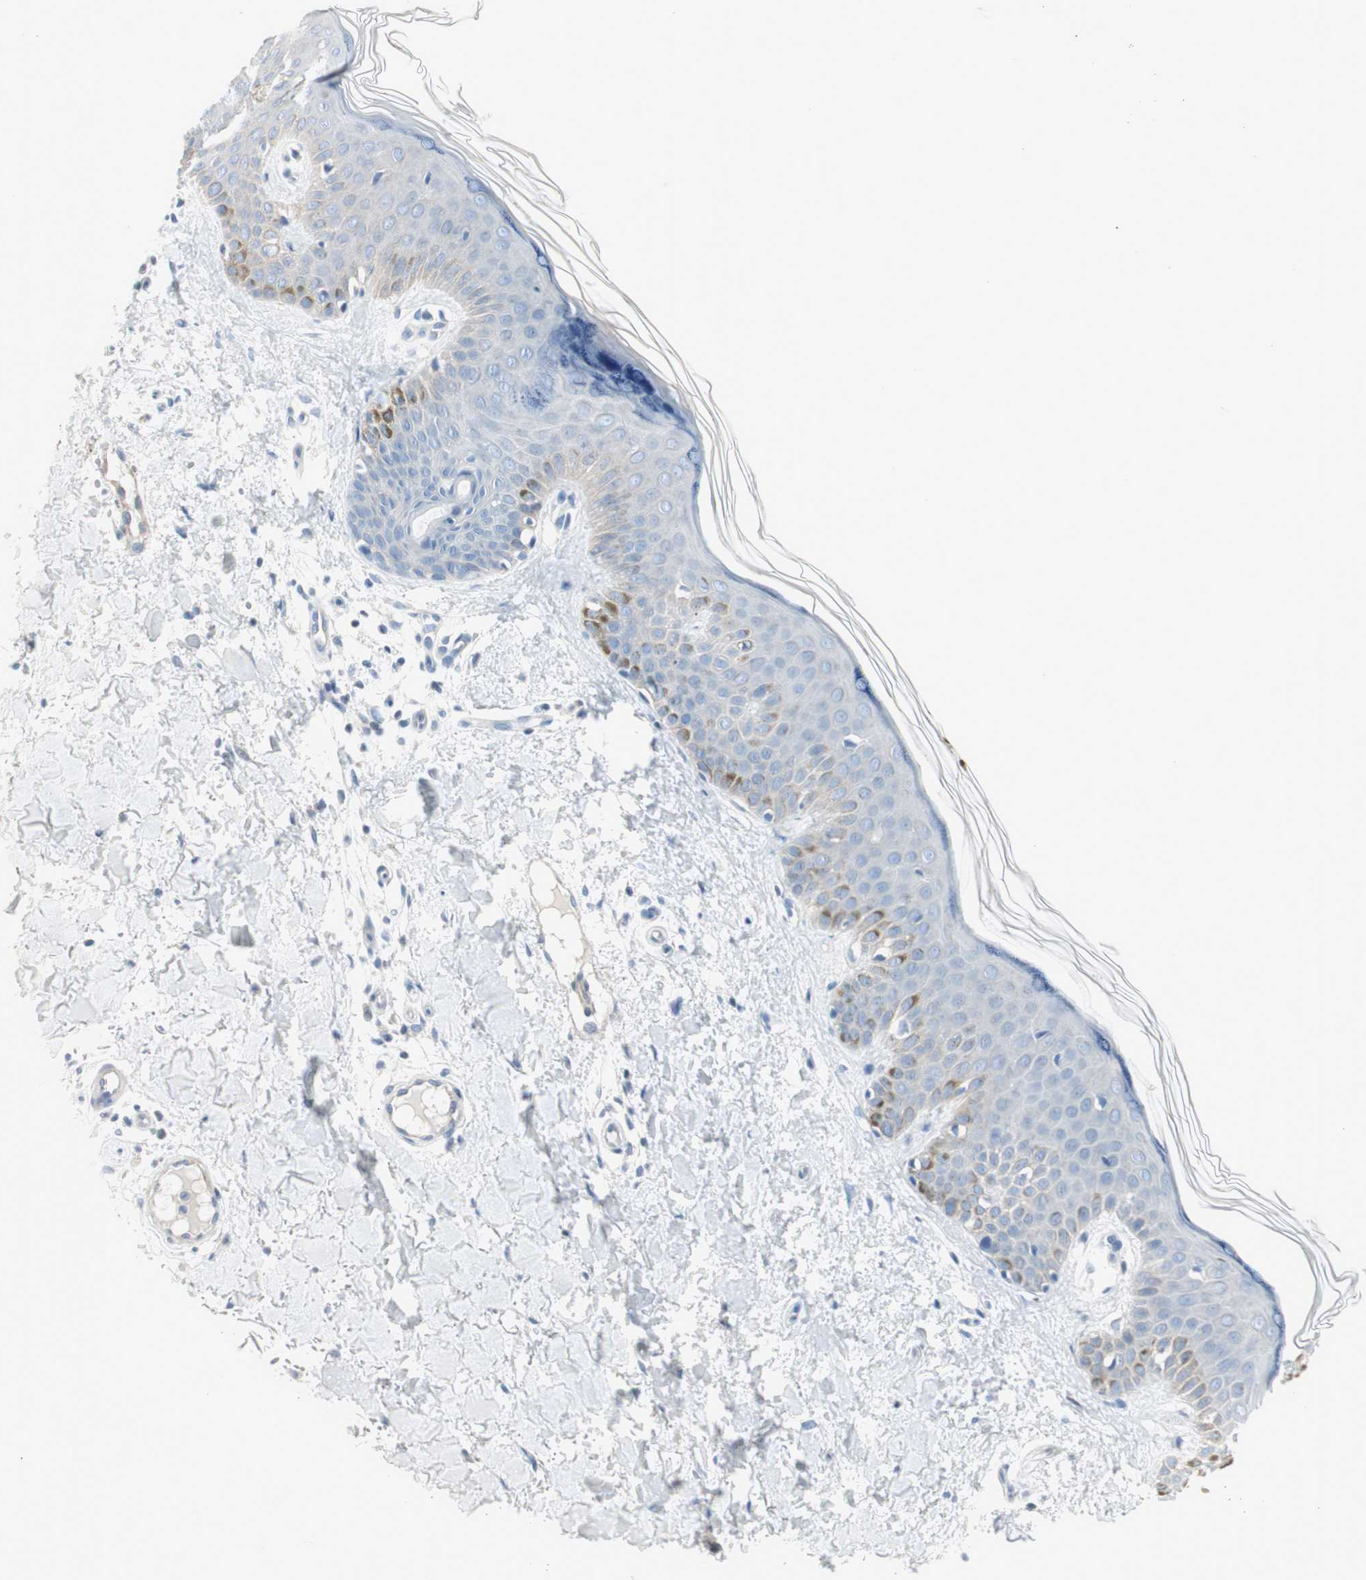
{"staining": {"intensity": "negative", "quantity": "none", "location": "none"}, "tissue": "skin", "cell_type": "Fibroblasts", "image_type": "normal", "snomed": [{"axis": "morphology", "description": "Normal tissue, NOS"}, {"axis": "topography", "description": "Skin"}], "caption": "There is no significant staining in fibroblasts of skin.", "gene": "CDHR5", "patient": {"sex": "male", "age": 67}}